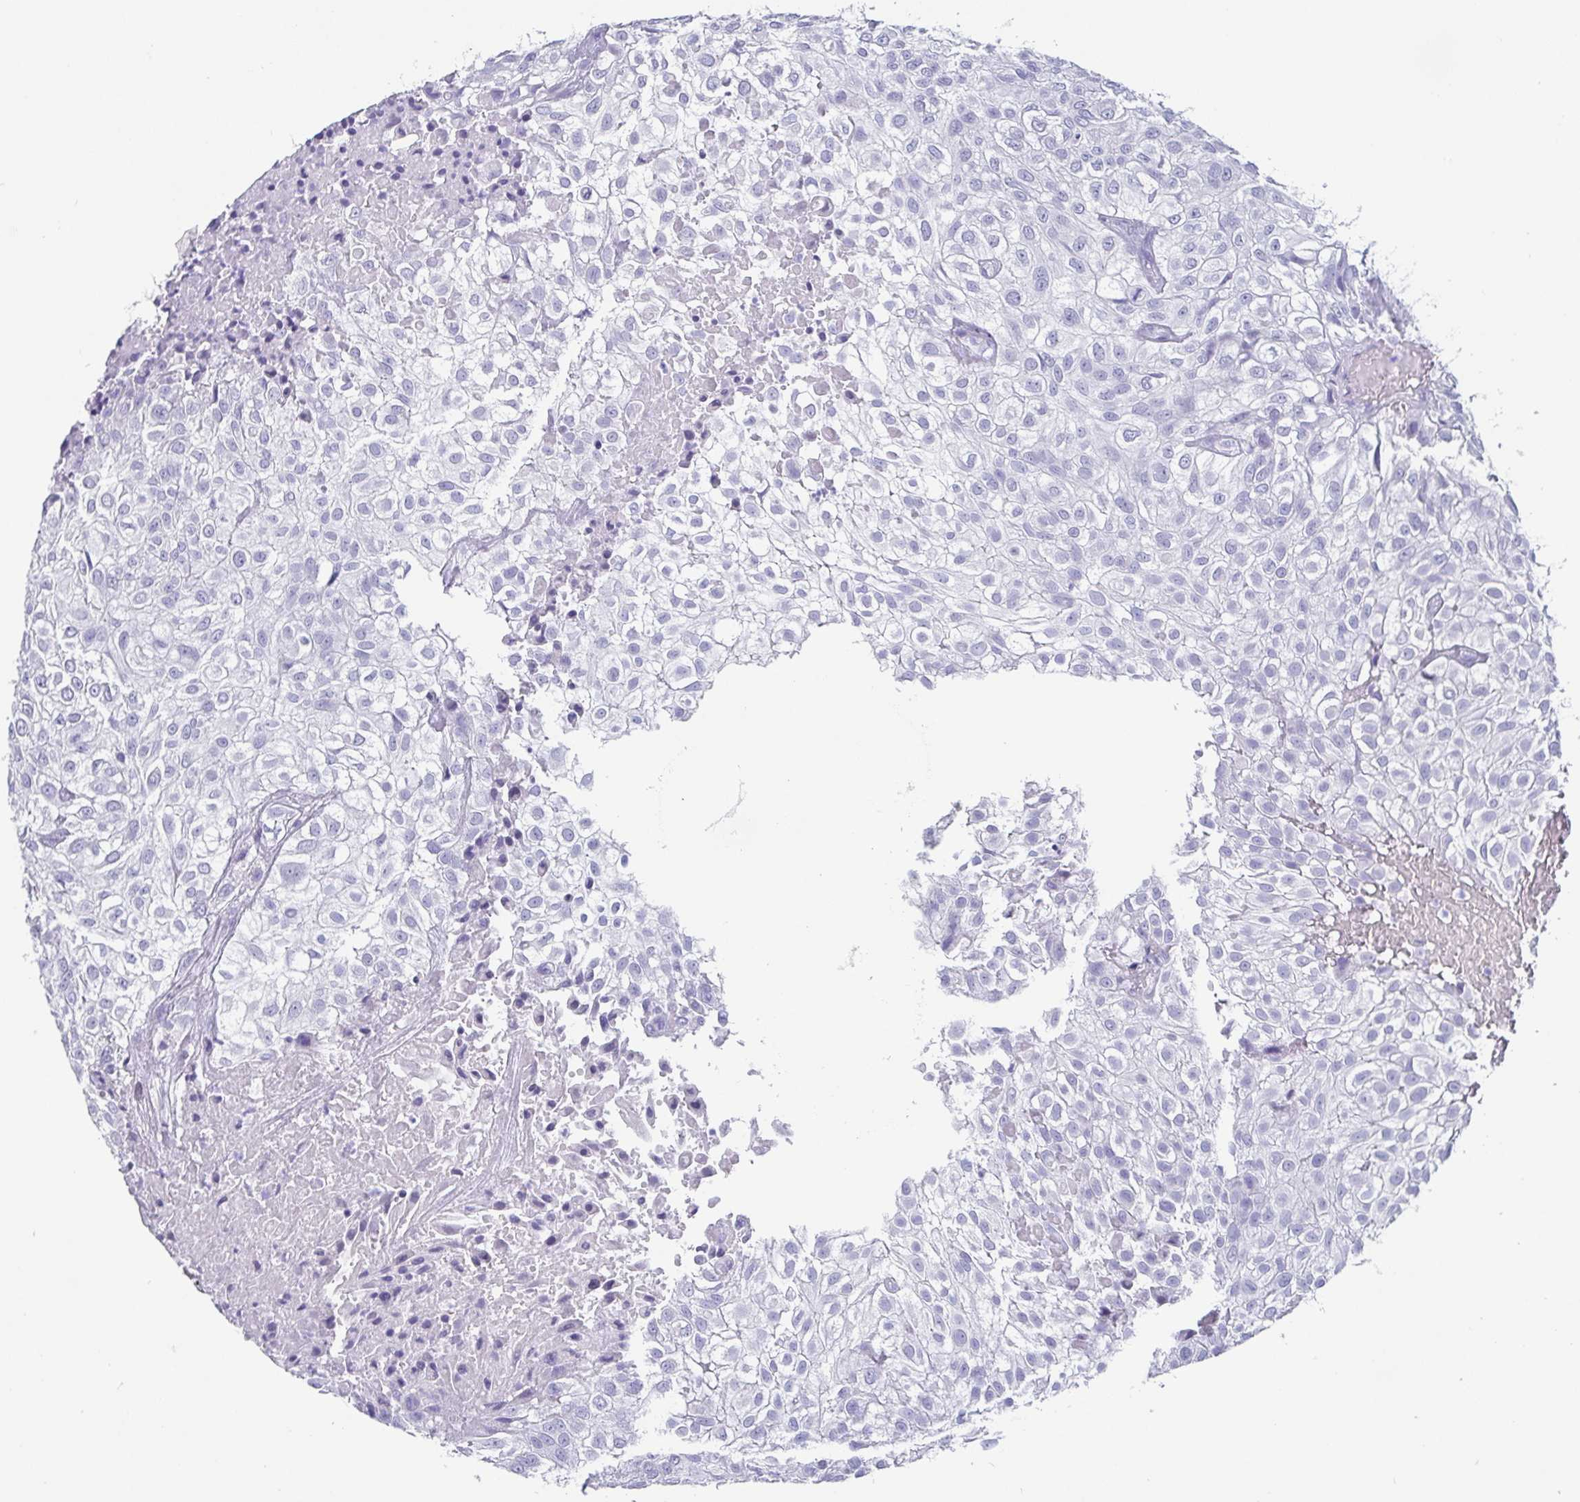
{"staining": {"intensity": "negative", "quantity": "none", "location": "none"}, "tissue": "urothelial cancer", "cell_type": "Tumor cells", "image_type": "cancer", "snomed": [{"axis": "morphology", "description": "Urothelial carcinoma, High grade"}, {"axis": "topography", "description": "Urinary bladder"}], "caption": "This image is of high-grade urothelial carcinoma stained with immunohistochemistry (IHC) to label a protein in brown with the nuclei are counter-stained blue. There is no staining in tumor cells.", "gene": "SCGN", "patient": {"sex": "male", "age": 56}}